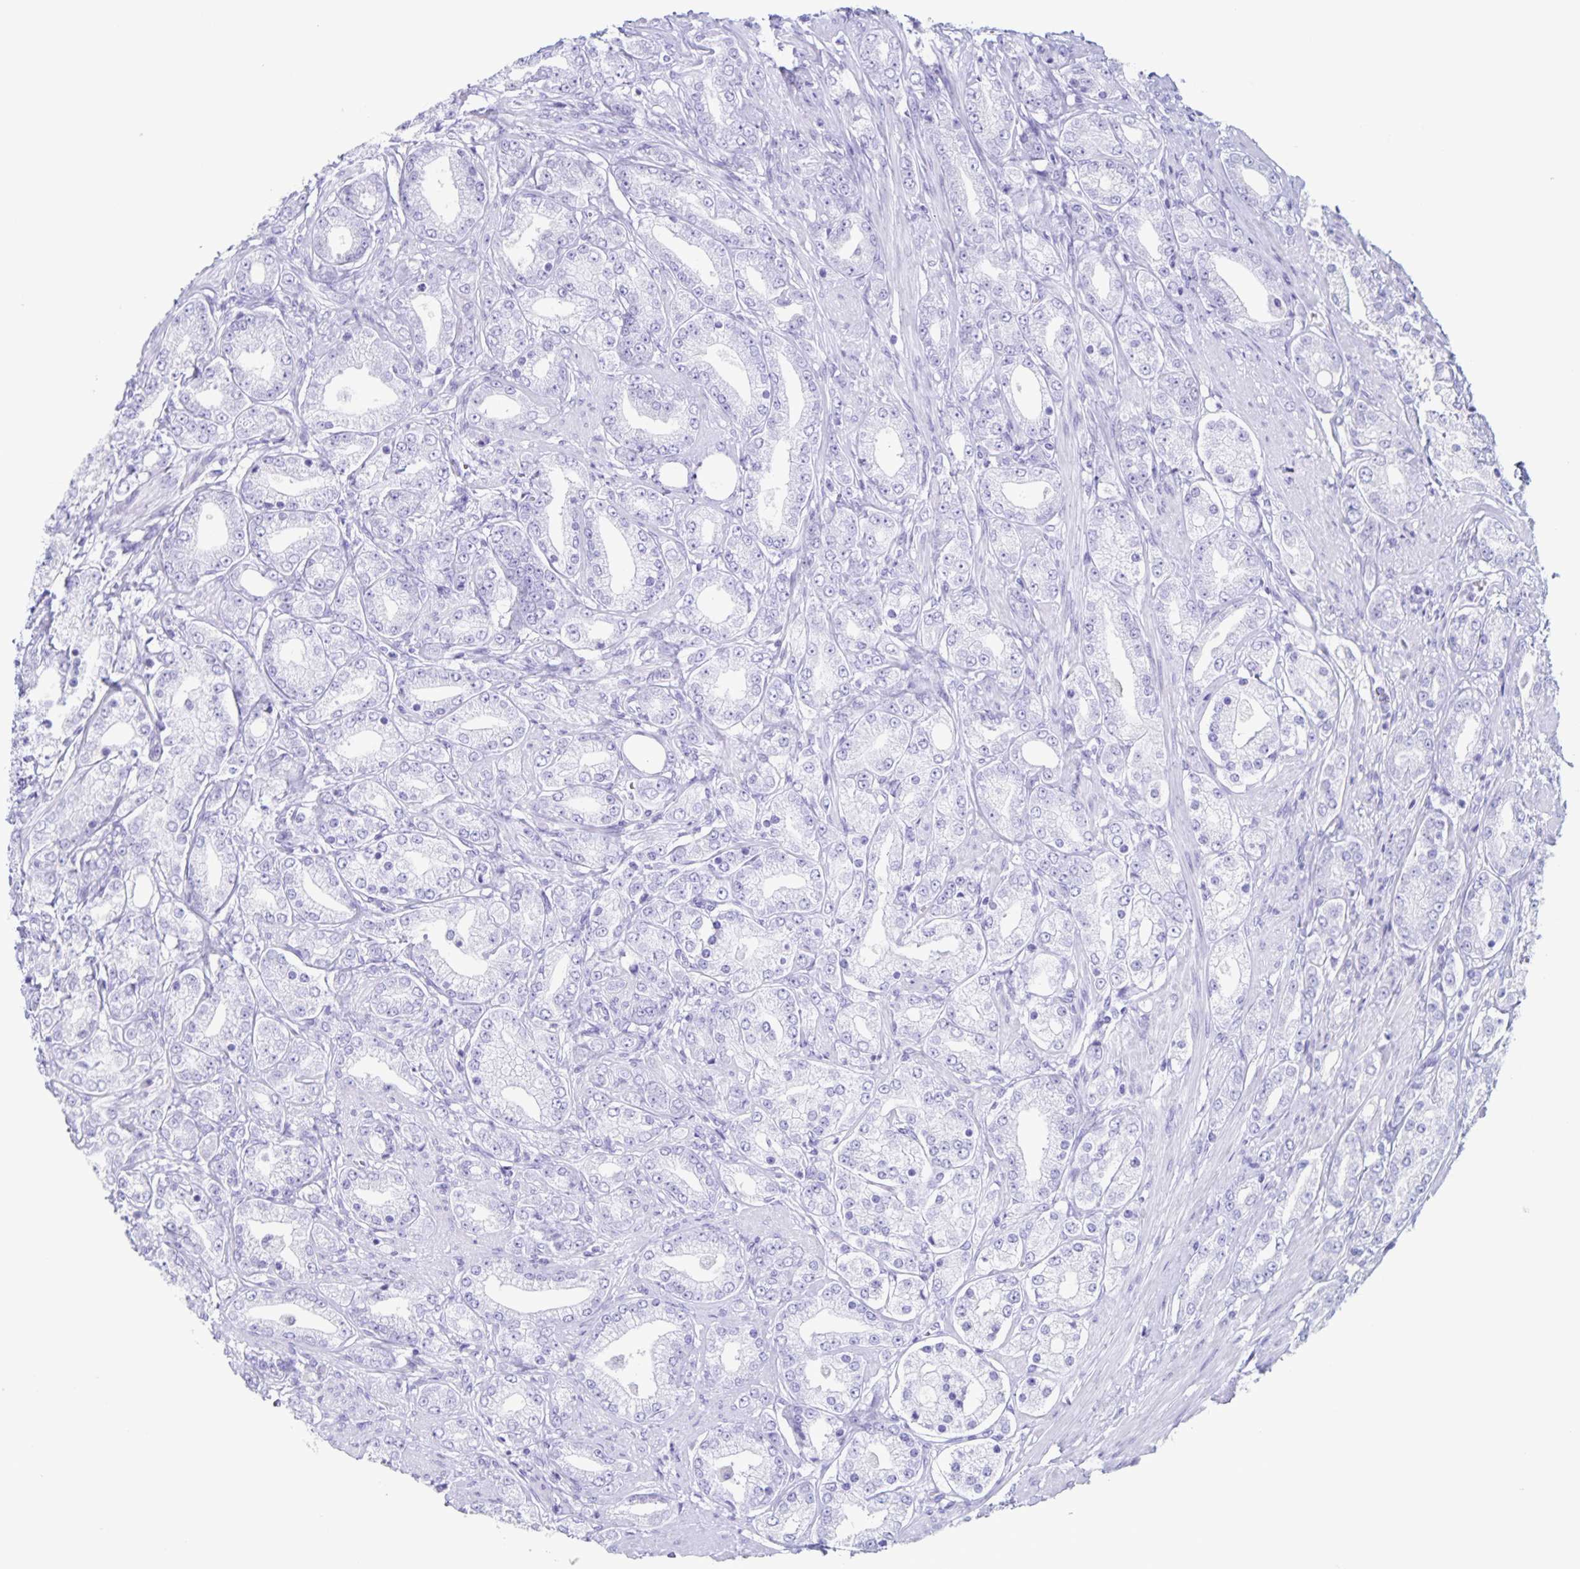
{"staining": {"intensity": "negative", "quantity": "none", "location": "none"}, "tissue": "prostate cancer", "cell_type": "Tumor cells", "image_type": "cancer", "snomed": [{"axis": "morphology", "description": "Adenocarcinoma, High grade"}, {"axis": "topography", "description": "Prostate"}], "caption": "DAB (3,3'-diaminobenzidine) immunohistochemical staining of human adenocarcinoma (high-grade) (prostate) displays no significant staining in tumor cells. Brightfield microscopy of immunohistochemistry (IHC) stained with DAB (3,3'-diaminobenzidine) (brown) and hematoxylin (blue), captured at high magnification.", "gene": "C12orf56", "patient": {"sex": "male", "age": 67}}